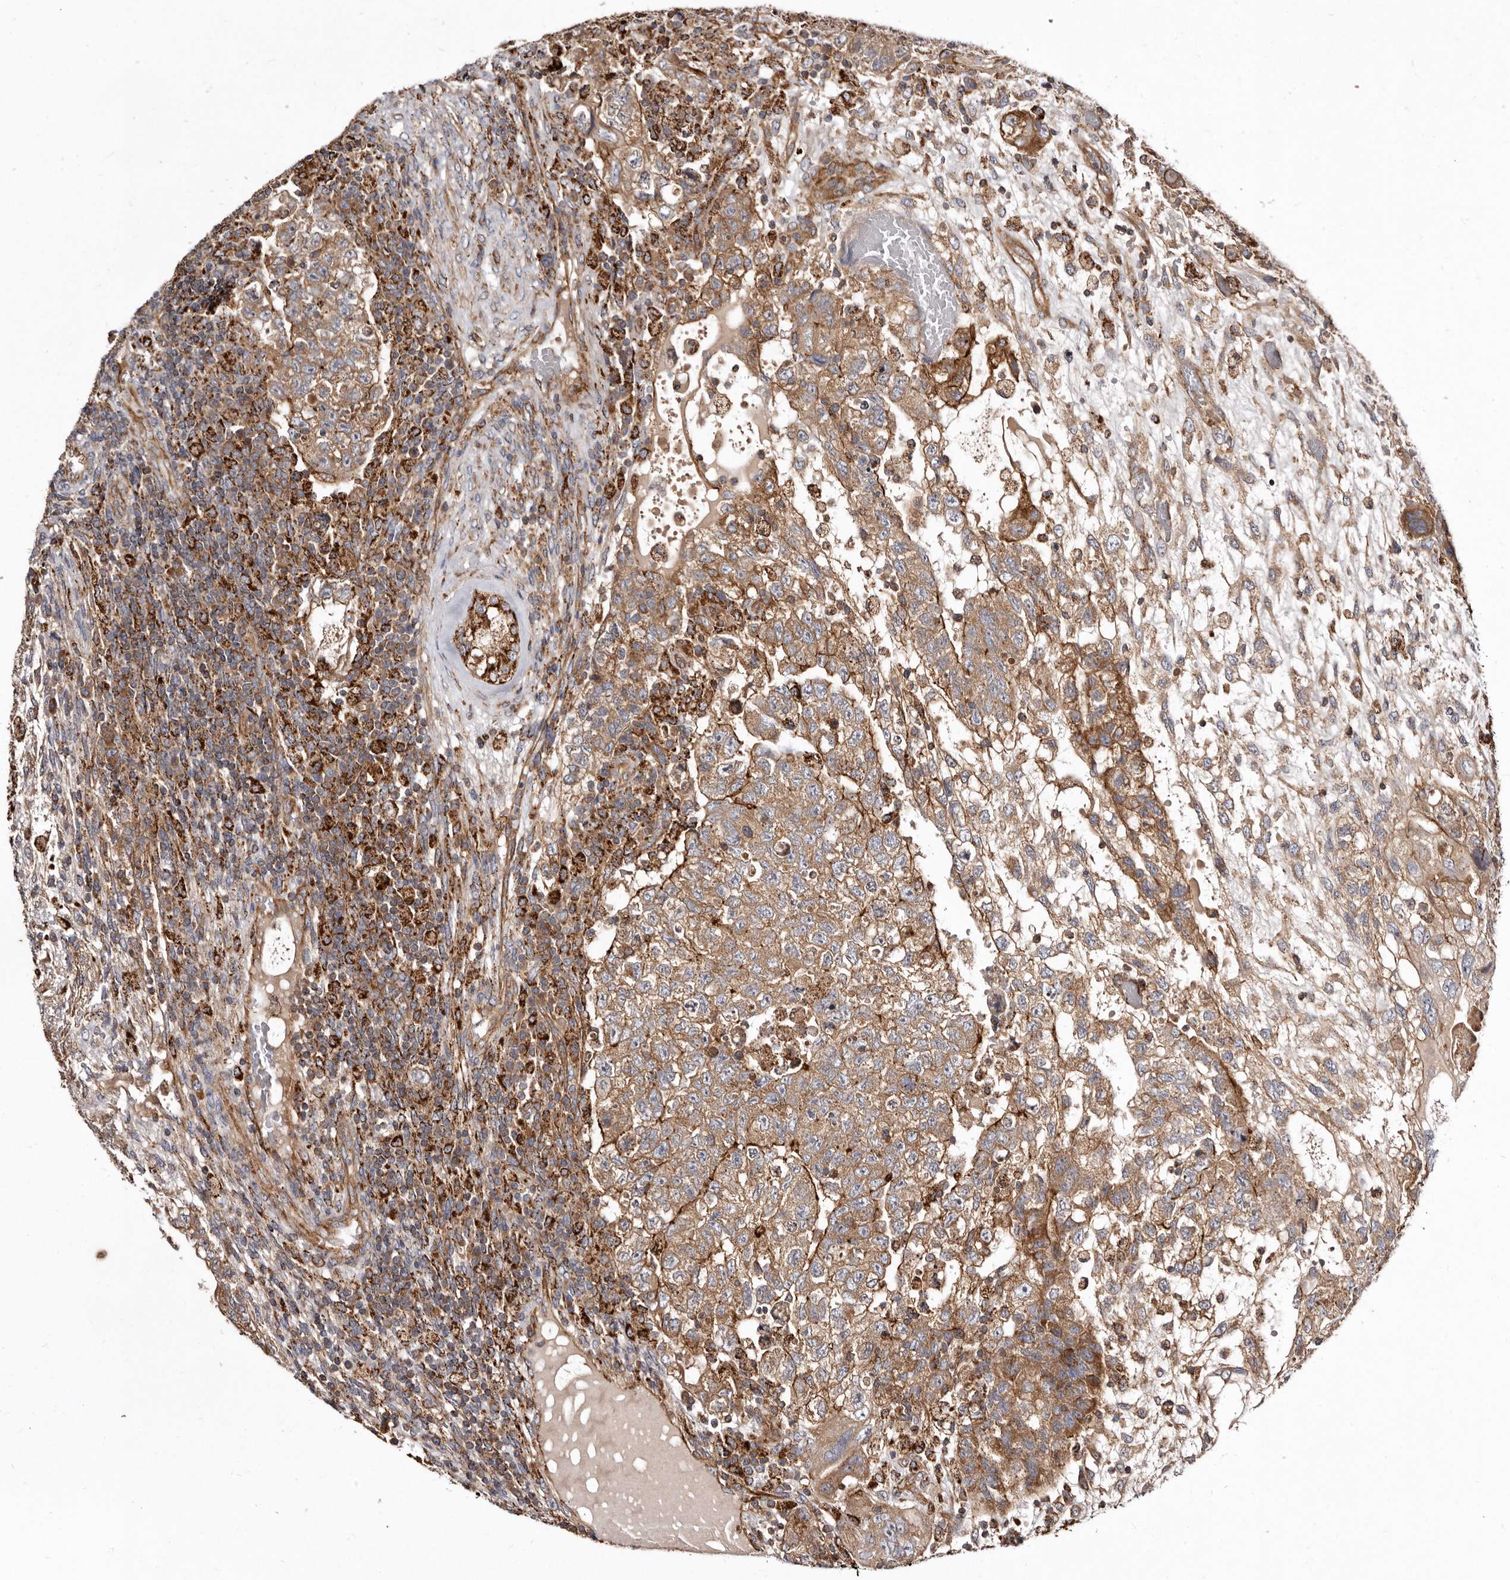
{"staining": {"intensity": "moderate", "quantity": ">75%", "location": "cytoplasmic/membranous"}, "tissue": "testis cancer", "cell_type": "Tumor cells", "image_type": "cancer", "snomed": [{"axis": "morphology", "description": "Carcinoma, Embryonal, NOS"}, {"axis": "topography", "description": "Testis"}], "caption": "Moderate cytoplasmic/membranous protein positivity is seen in about >75% of tumor cells in testis cancer (embryonal carcinoma).", "gene": "LUZP1", "patient": {"sex": "male", "age": 36}}